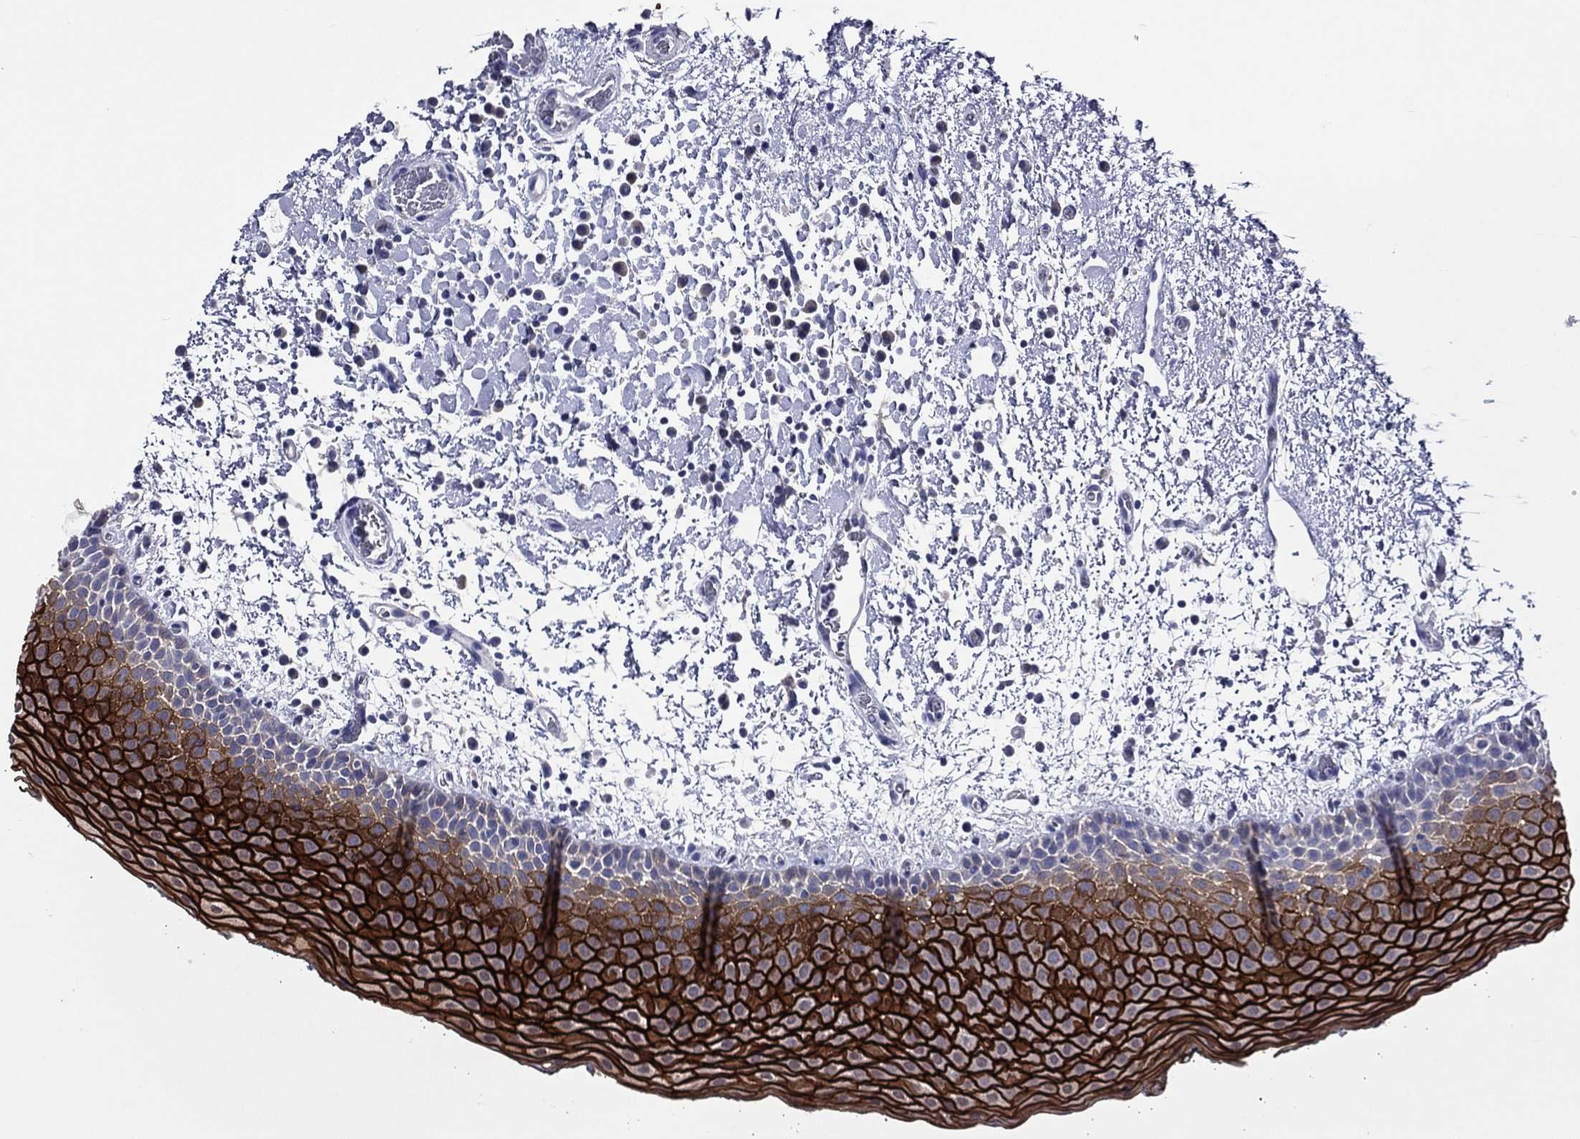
{"staining": {"intensity": "strong", "quantity": ">75%", "location": "cytoplasmic/membranous"}, "tissue": "oral mucosa", "cell_type": "Squamous epithelial cells", "image_type": "normal", "snomed": [{"axis": "morphology", "description": "Normal tissue, NOS"}, {"axis": "morphology", "description": "Squamous cell carcinoma, NOS"}, {"axis": "topography", "description": "Oral tissue"}, {"axis": "topography", "description": "Tounge, NOS"}, {"axis": "topography", "description": "Head-Neck"}], "caption": "This is a micrograph of immunohistochemistry staining of unremarkable oral mucosa, which shows strong positivity in the cytoplasmic/membranous of squamous epithelial cells.", "gene": "TGM1", "patient": {"sex": "female", "age": 80}}